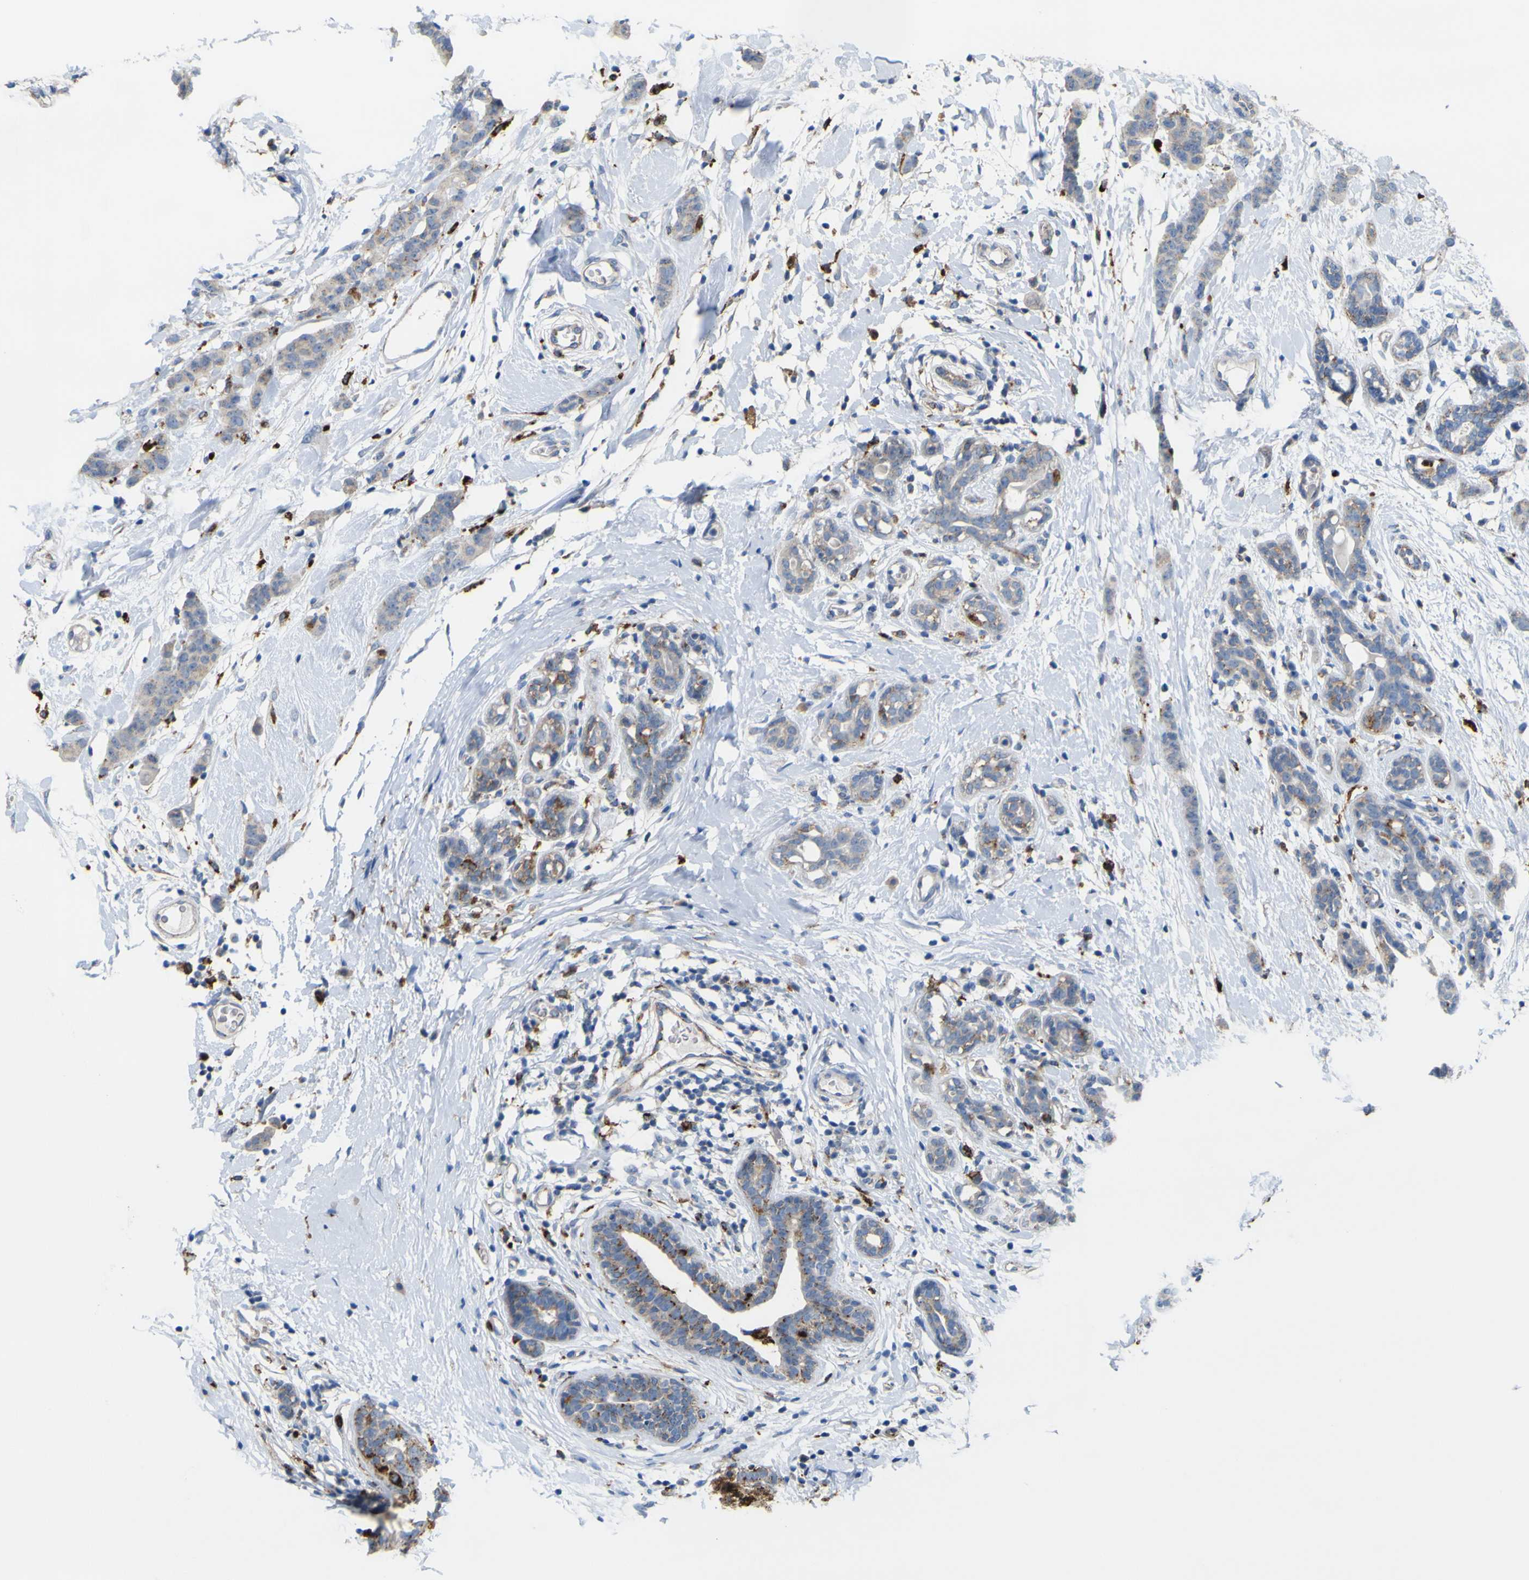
{"staining": {"intensity": "weak", "quantity": ">75%", "location": "cytoplasmic/membranous"}, "tissue": "breast cancer", "cell_type": "Tumor cells", "image_type": "cancer", "snomed": [{"axis": "morphology", "description": "Normal tissue, NOS"}, {"axis": "morphology", "description": "Duct carcinoma"}, {"axis": "topography", "description": "Breast"}], "caption": "Immunohistochemical staining of human breast cancer (intraductal carcinoma) exhibits low levels of weak cytoplasmic/membranous protein positivity in about >75% of tumor cells.", "gene": "PLD3", "patient": {"sex": "female", "age": 40}}